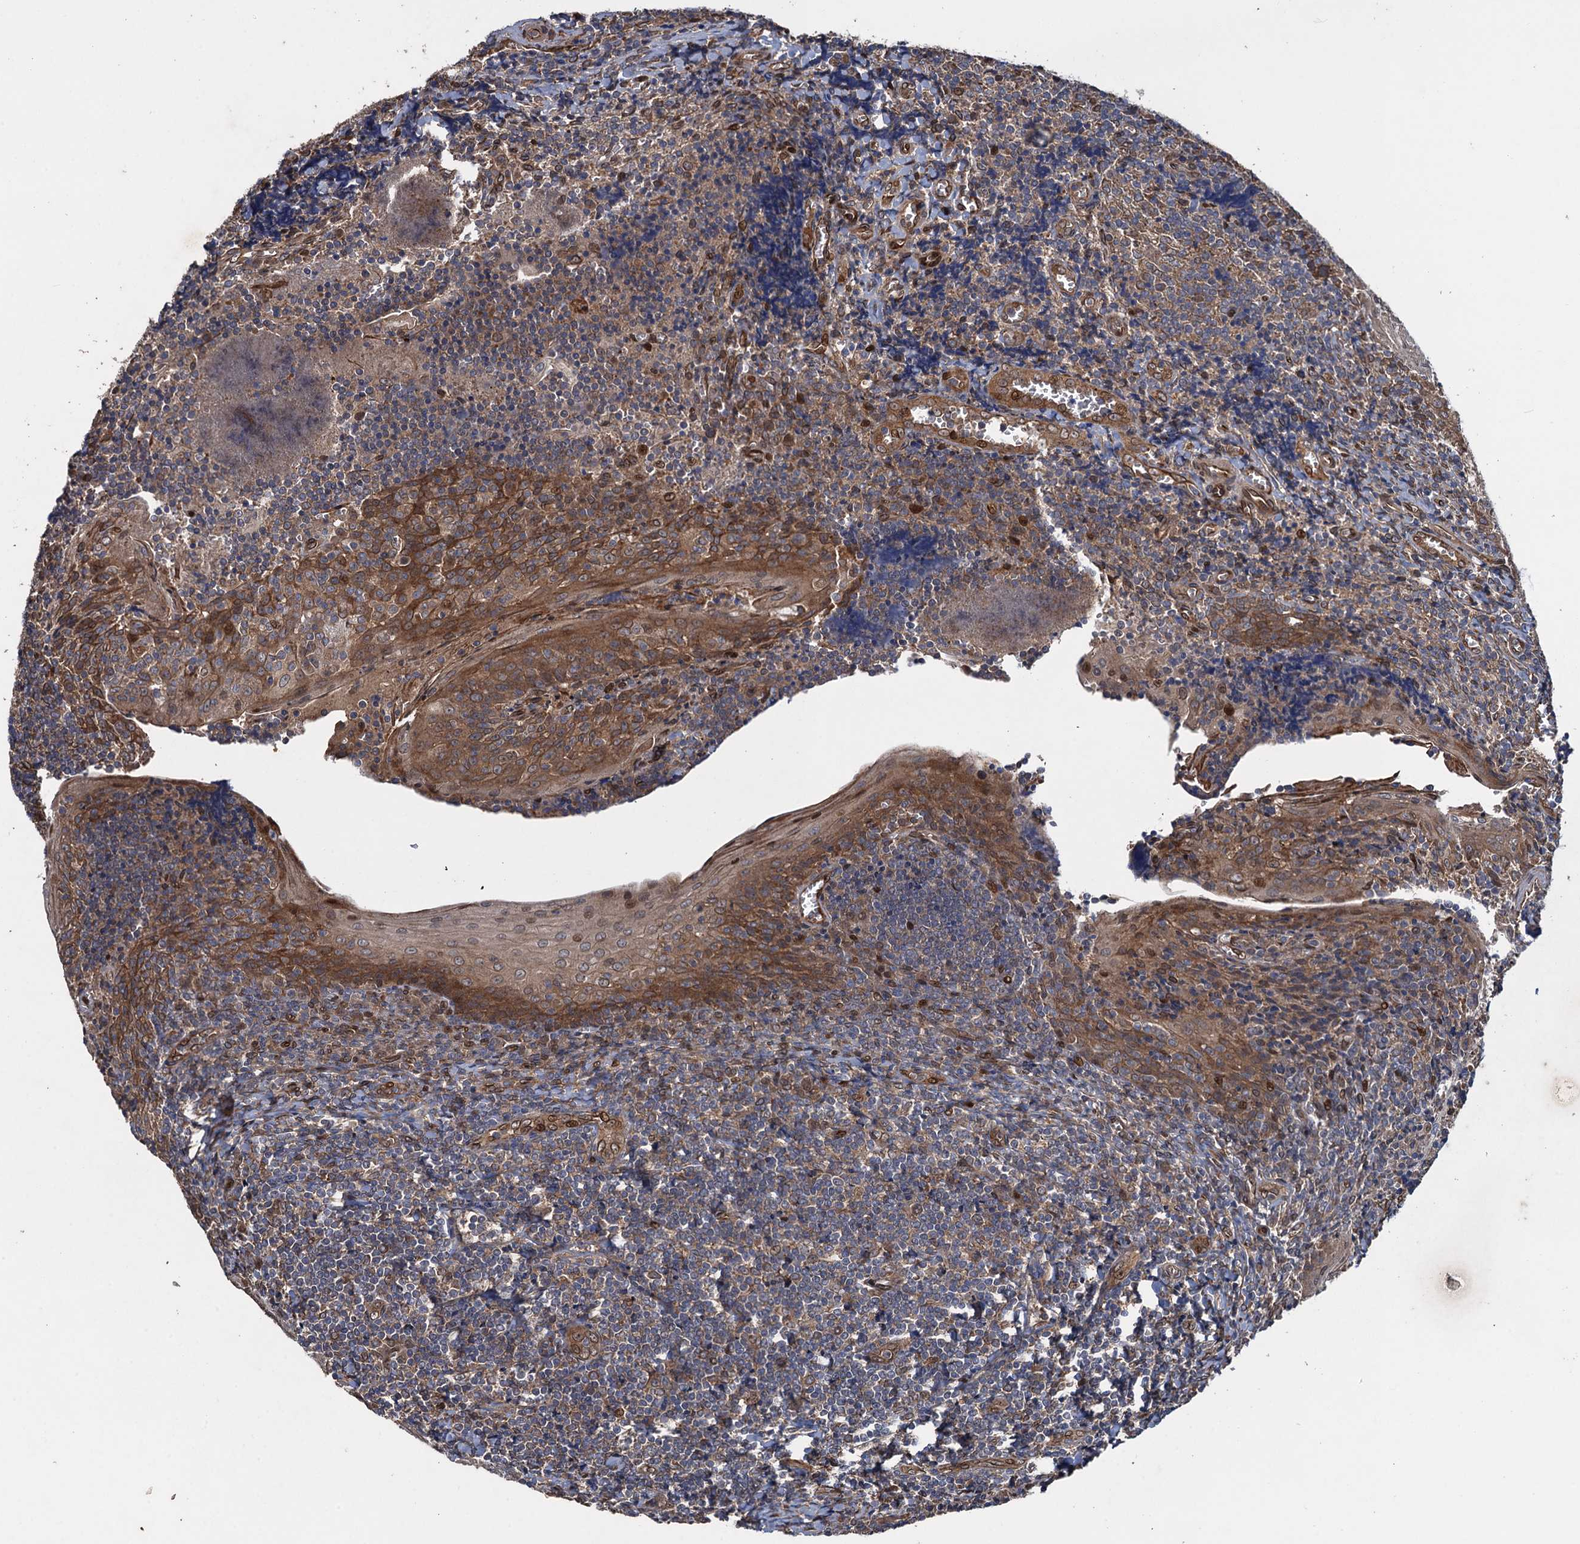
{"staining": {"intensity": "moderate", "quantity": ">75%", "location": "cytoplasmic/membranous,nuclear"}, "tissue": "tonsil", "cell_type": "Germinal center cells", "image_type": "normal", "snomed": [{"axis": "morphology", "description": "Normal tissue, NOS"}, {"axis": "topography", "description": "Tonsil"}], "caption": "IHC of benign human tonsil demonstrates medium levels of moderate cytoplasmic/membranous,nuclear positivity in about >75% of germinal center cells.", "gene": "RHOBTB1", "patient": {"sex": "male", "age": 27}}